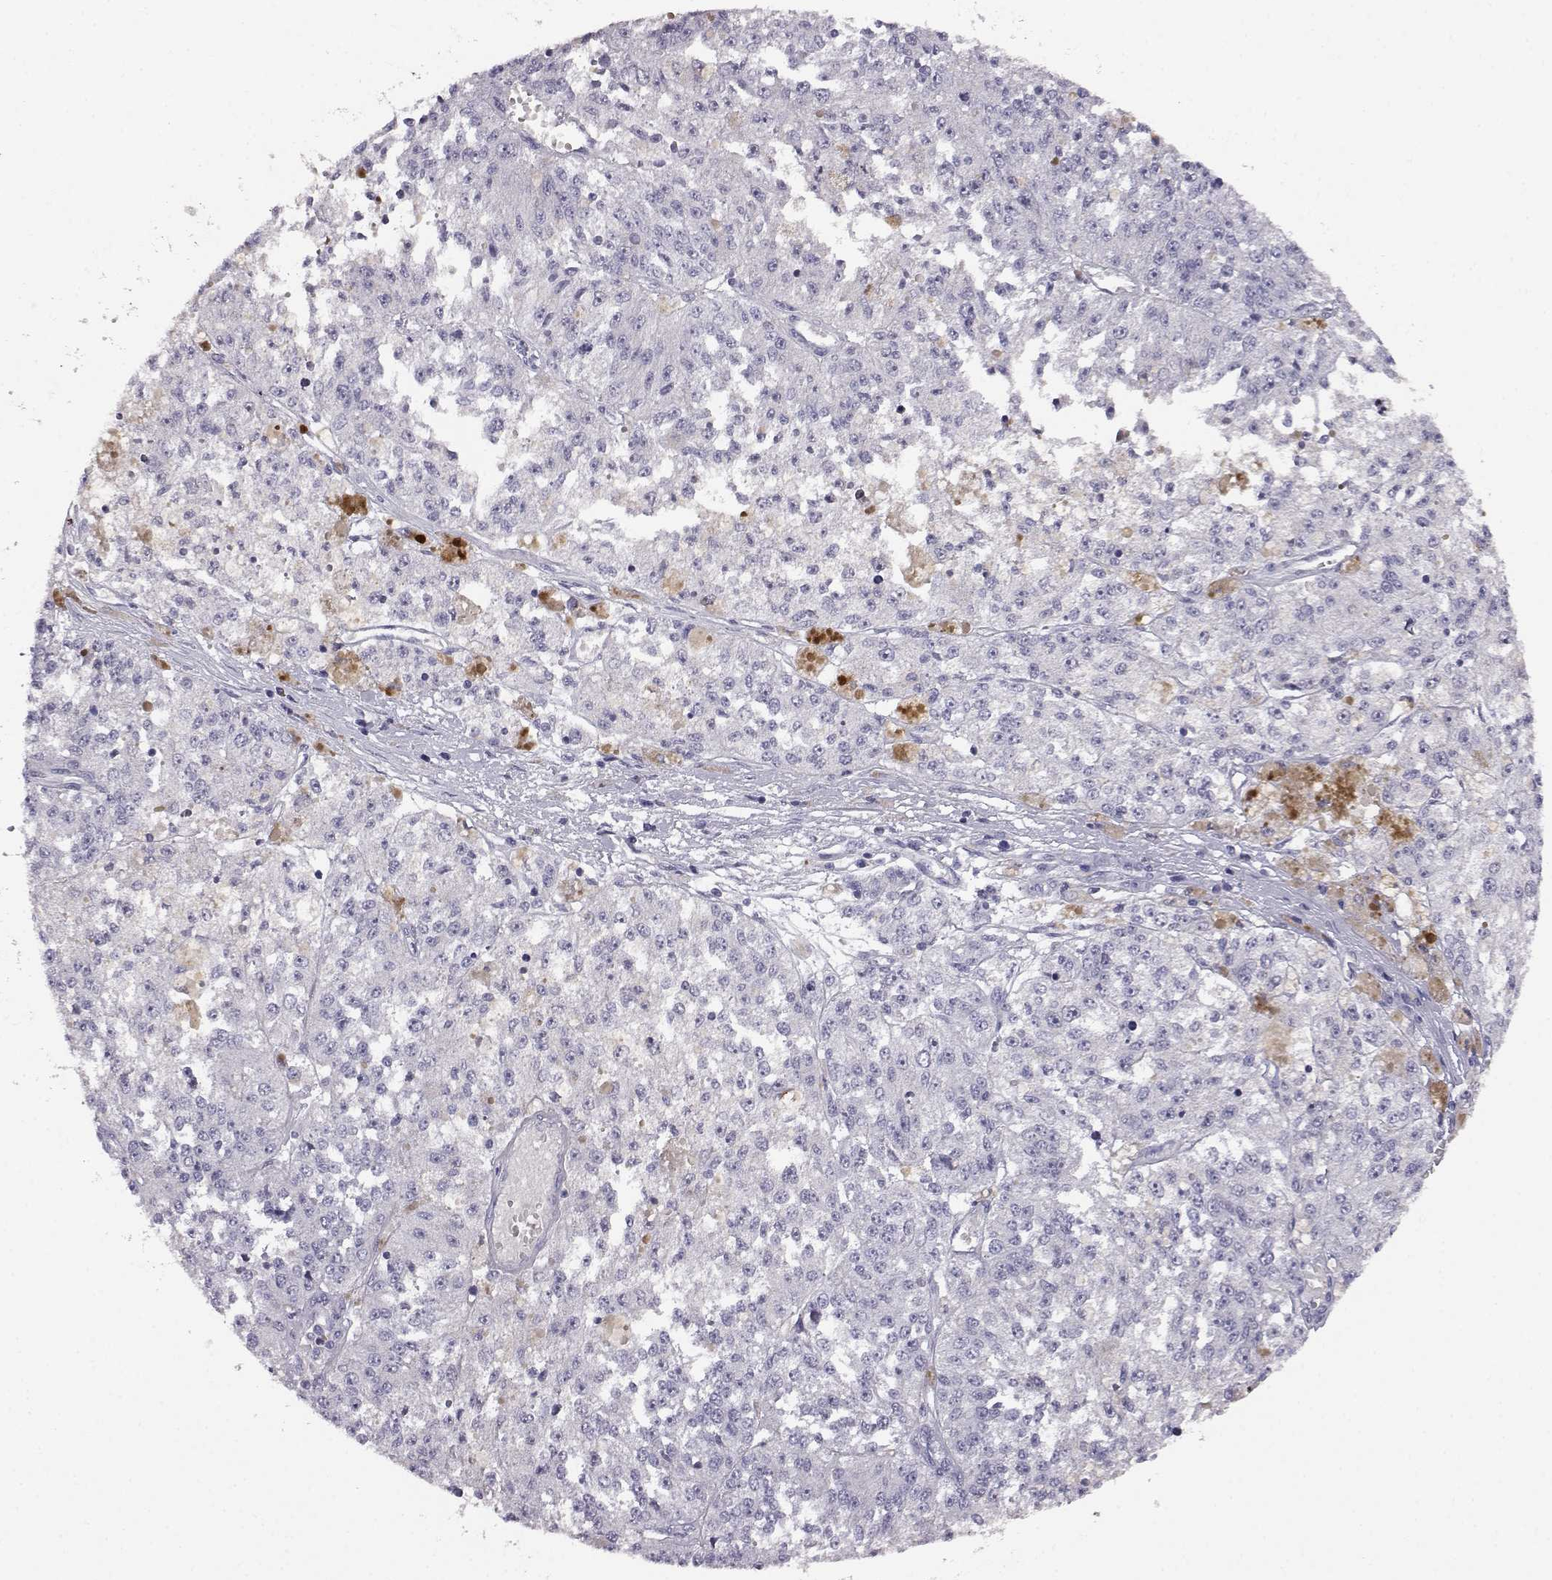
{"staining": {"intensity": "negative", "quantity": "none", "location": "none"}, "tissue": "melanoma", "cell_type": "Tumor cells", "image_type": "cancer", "snomed": [{"axis": "morphology", "description": "Malignant melanoma, Metastatic site"}, {"axis": "topography", "description": "Lymph node"}], "caption": "Tumor cells are negative for protein expression in human melanoma.", "gene": "AKR1B1", "patient": {"sex": "female", "age": 64}}